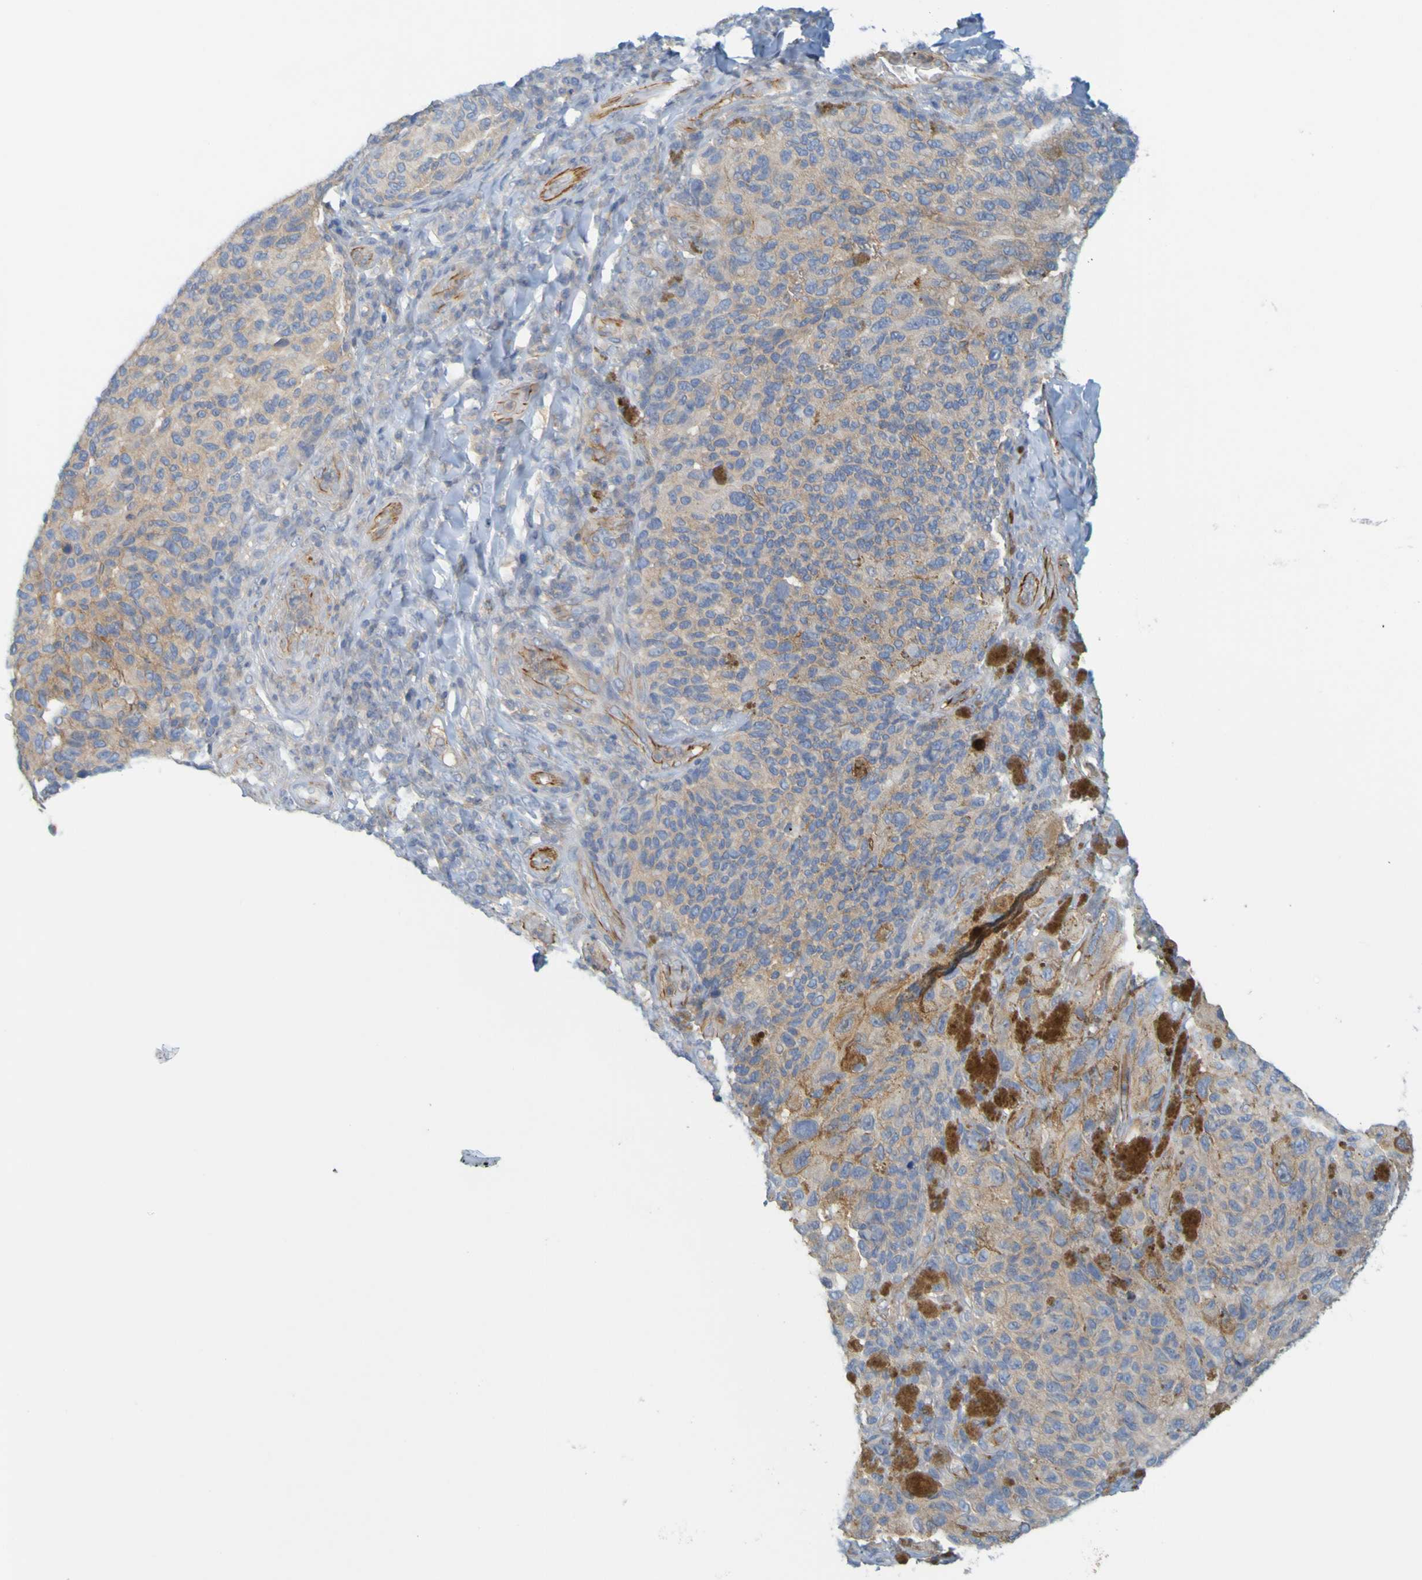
{"staining": {"intensity": "weak", "quantity": ">75%", "location": "cytoplasmic/membranous"}, "tissue": "melanoma", "cell_type": "Tumor cells", "image_type": "cancer", "snomed": [{"axis": "morphology", "description": "Malignant melanoma, NOS"}, {"axis": "topography", "description": "Skin"}], "caption": "Tumor cells show low levels of weak cytoplasmic/membranous expression in approximately >75% of cells in human malignant melanoma. (IHC, brightfield microscopy, high magnification).", "gene": "APPL1", "patient": {"sex": "female", "age": 73}}